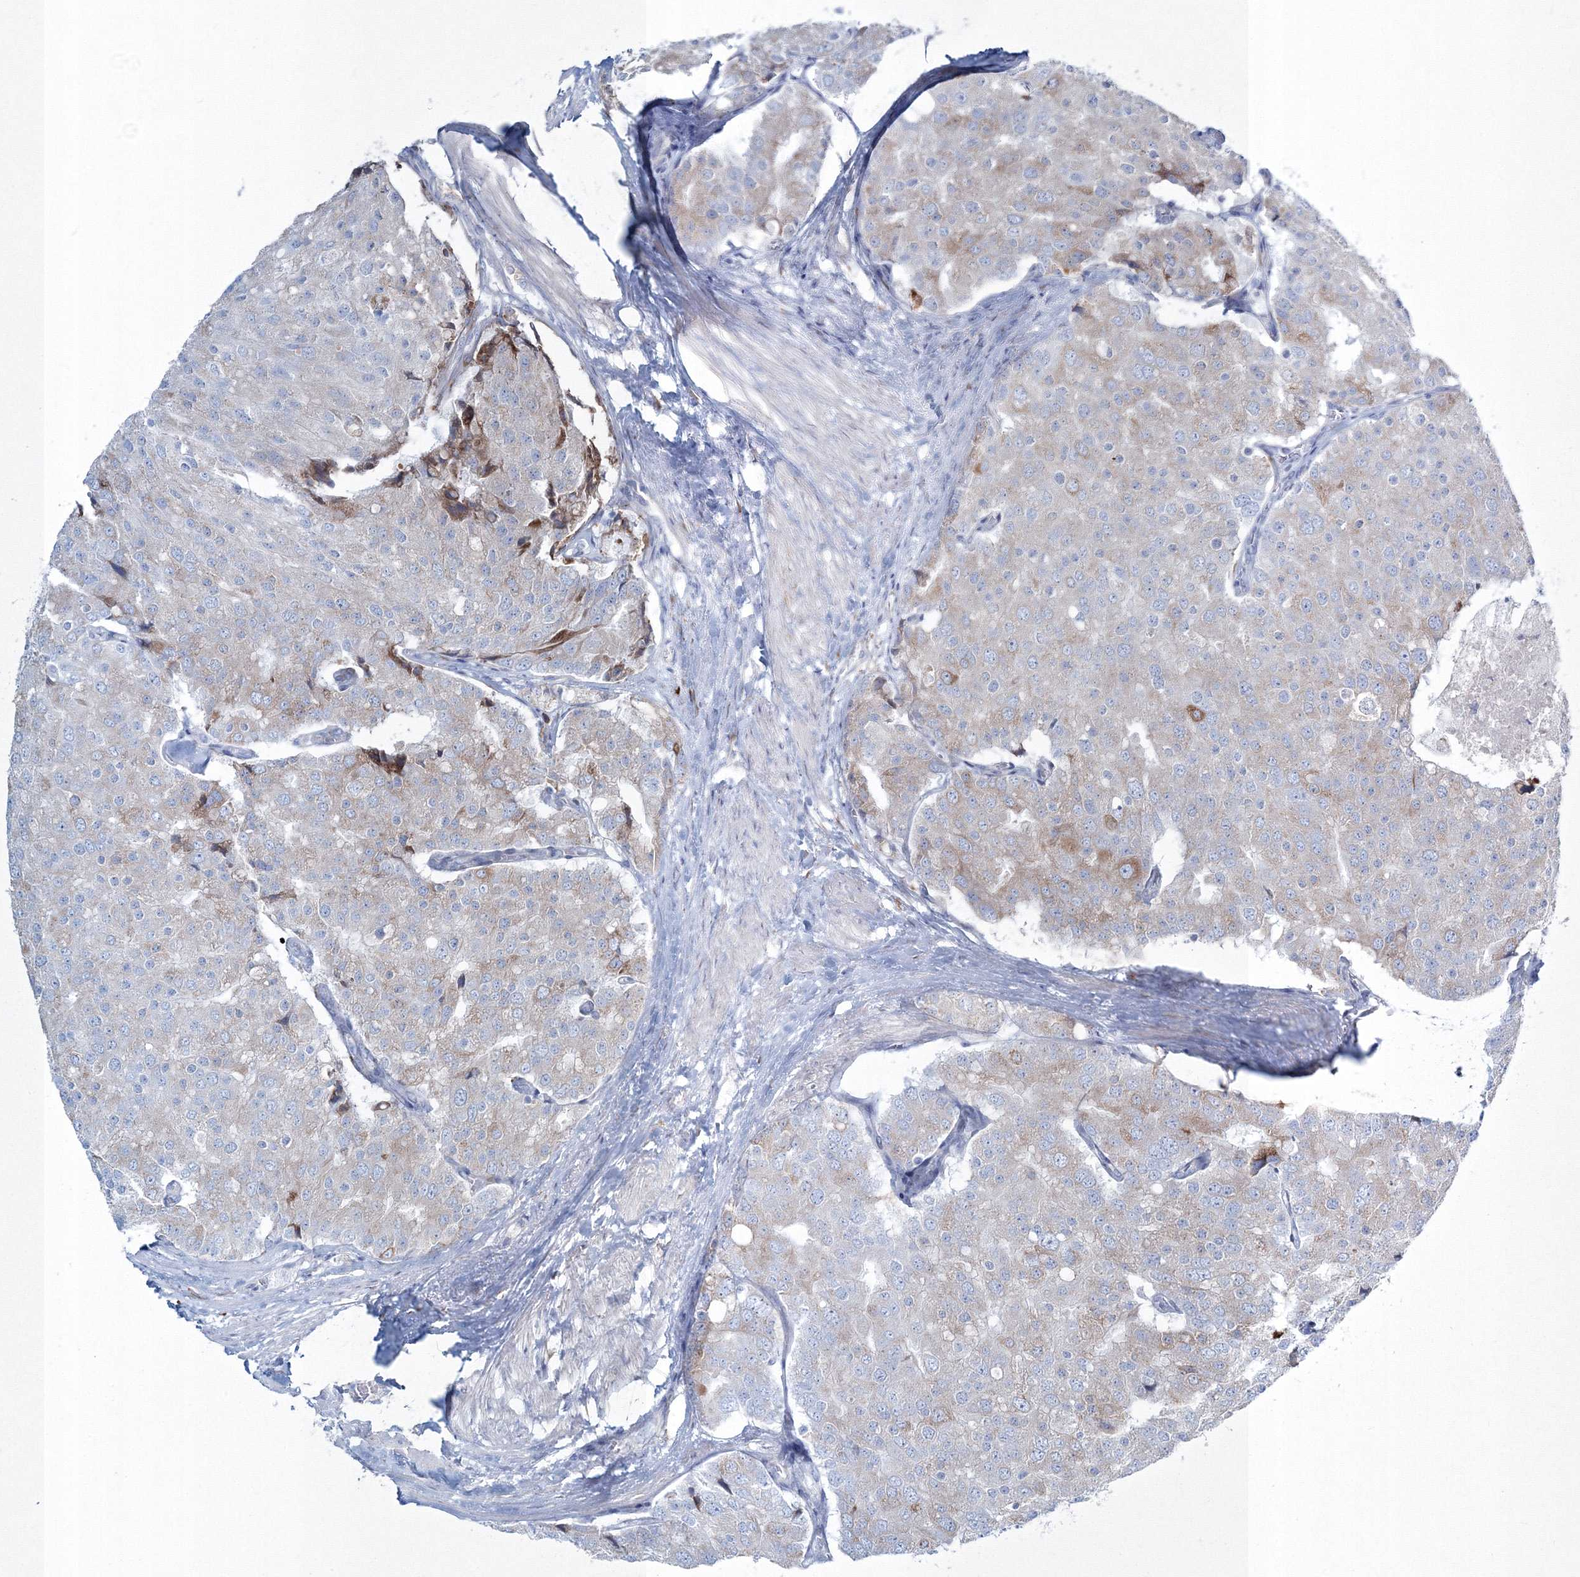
{"staining": {"intensity": "weak", "quantity": "<25%", "location": "cytoplasmic/membranous"}, "tissue": "prostate cancer", "cell_type": "Tumor cells", "image_type": "cancer", "snomed": [{"axis": "morphology", "description": "Adenocarcinoma, High grade"}, {"axis": "topography", "description": "Prostate"}], "caption": "This micrograph is of prostate cancer stained with IHC to label a protein in brown with the nuclei are counter-stained blue. There is no positivity in tumor cells.", "gene": "RCN1", "patient": {"sex": "male", "age": 50}}